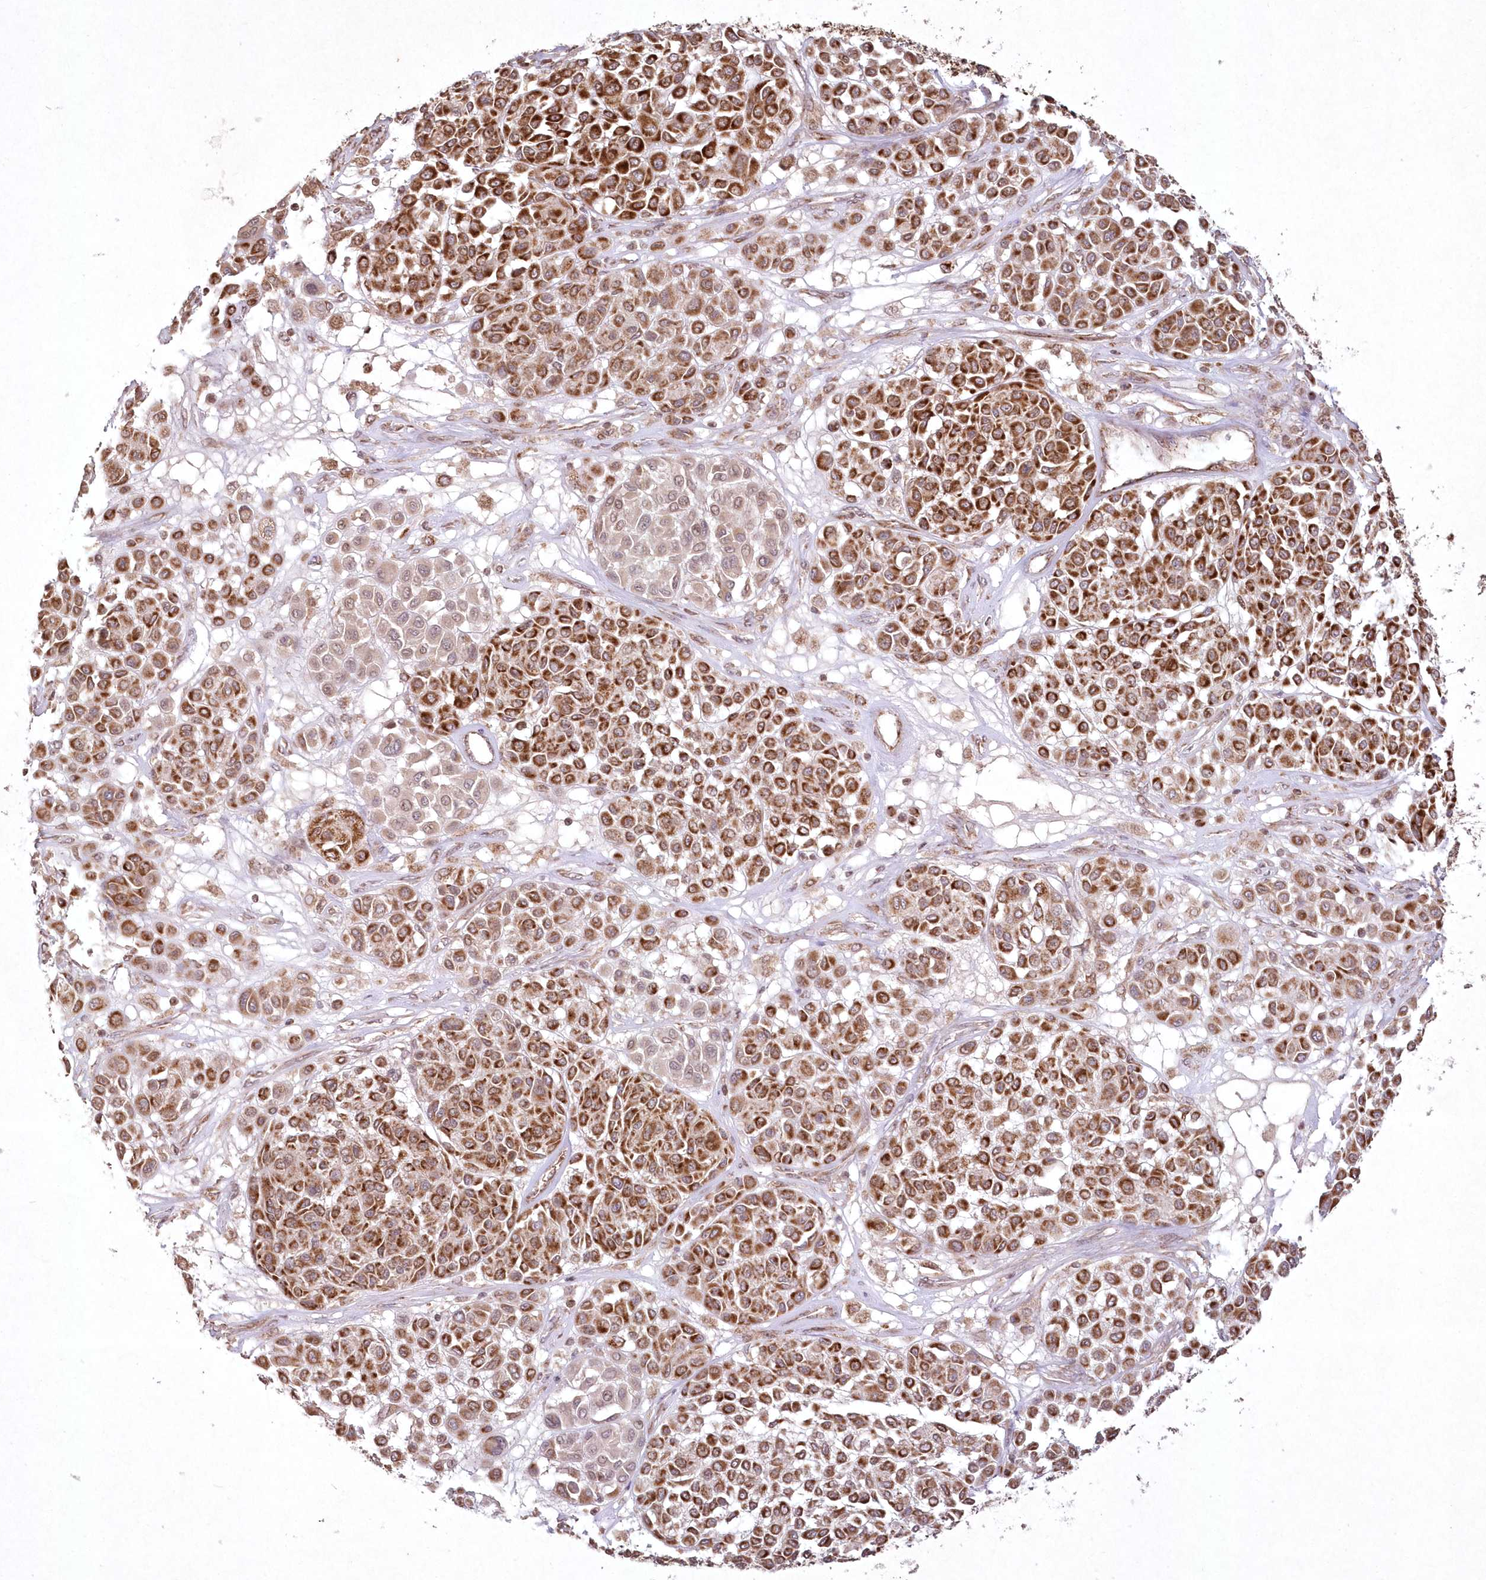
{"staining": {"intensity": "strong", "quantity": "25%-75%", "location": "cytoplasmic/membranous"}, "tissue": "melanoma", "cell_type": "Tumor cells", "image_type": "cancer", "snomed": [{"axis": "morphology", "description": "Malignant melanoma, Metastatic site"}, {"axis": "topography", "description": "Soft tissue"}], "caption": "Brown immunohistochemical staining in malignant melanoma (metastatic site) reveals strong cytoplasmic/membranous staining in about 25%-75% of tumor cells.", "gene": "LRPPRC", "patient": {"sex": "male", "age": 41}}